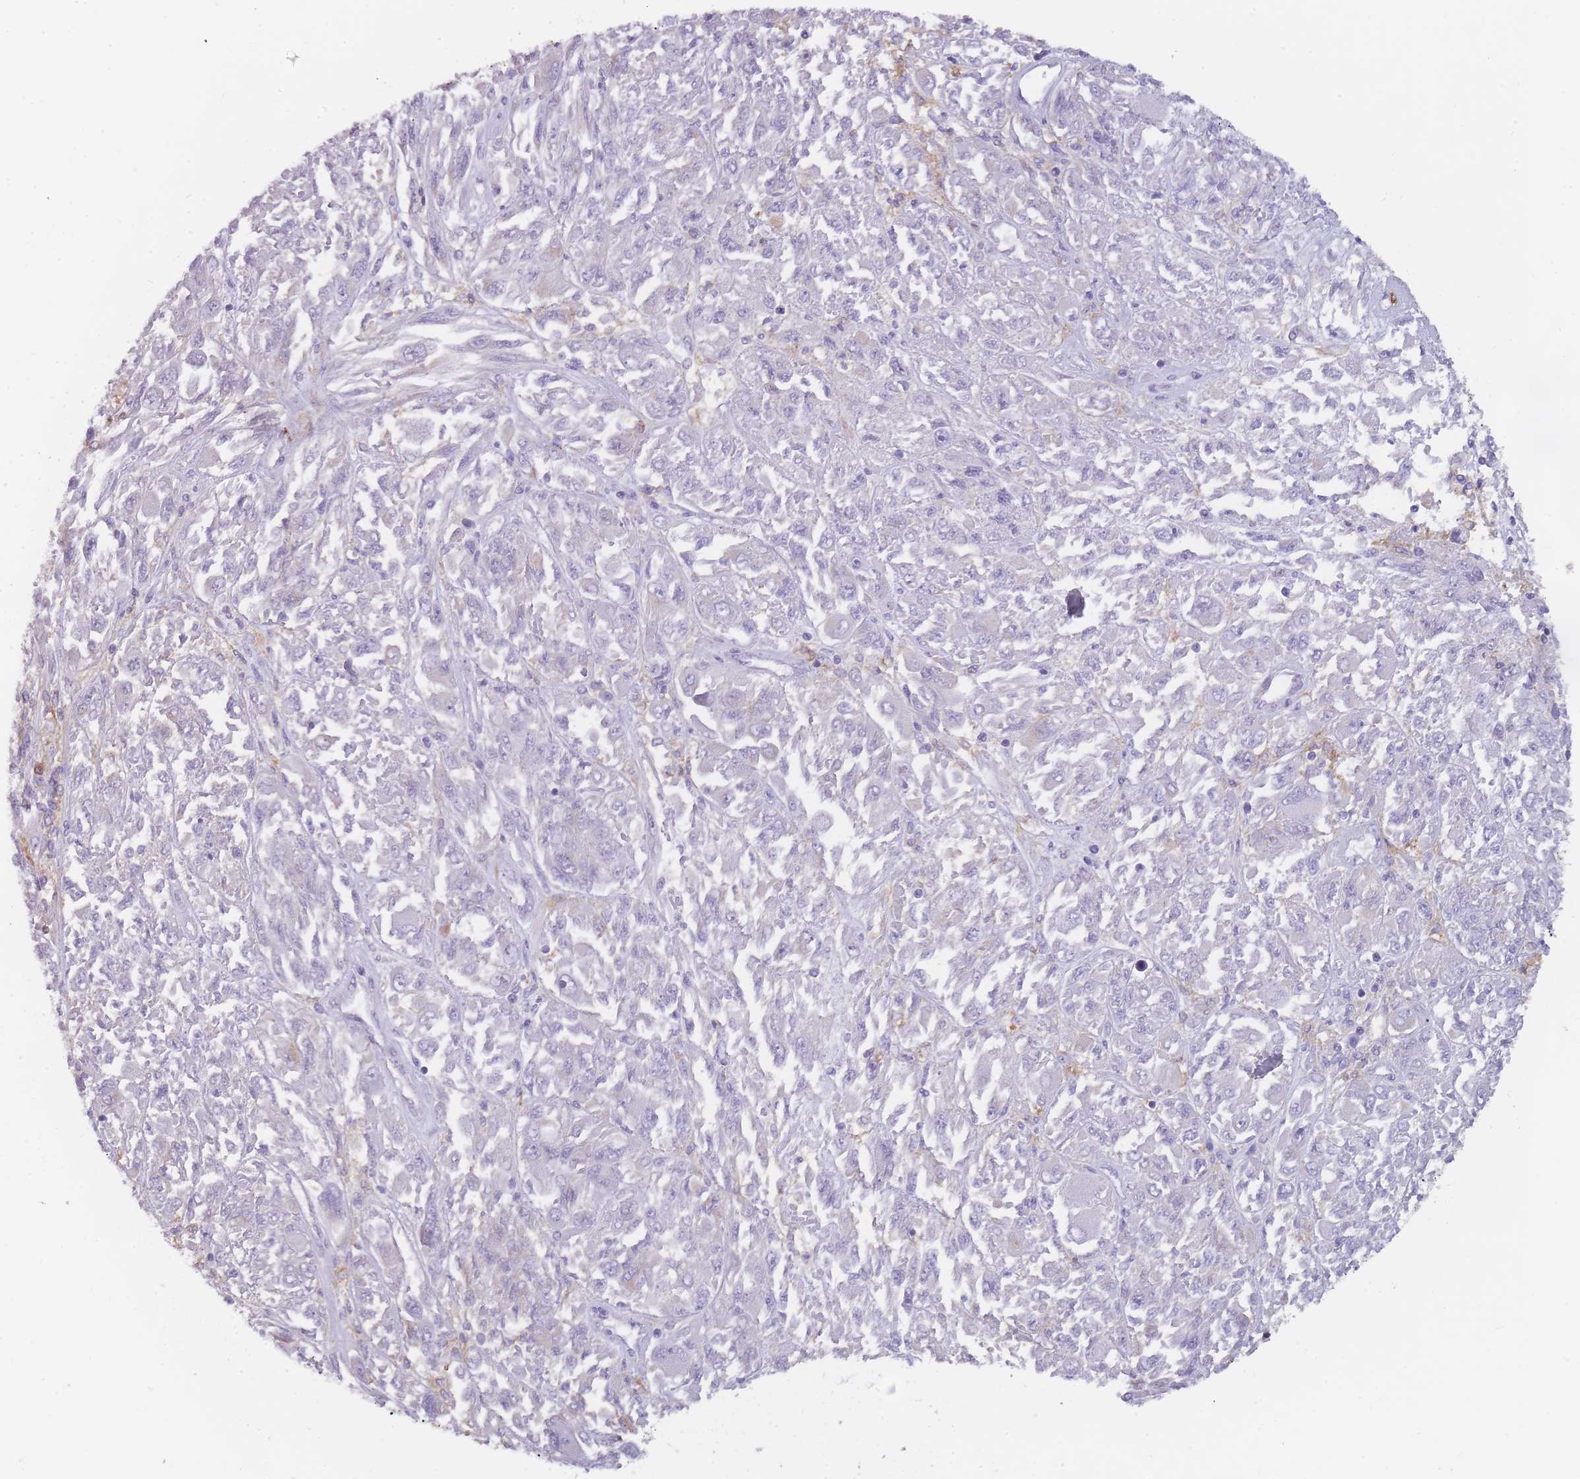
{"staining": {"intensity": "negative", "quantity": "none", "location": "none"}, "tissue": "melanoma", "cell_type": "Tumor cells", "image_type": "cancer", "snomed": [{"axis": "morphology", "description": "Malignant melanoma, NOS"}, {"axis": "topography", "description": "Skin"}], "caption": "Immunohistochemical staining of human malignant melanoma shows no significant staining in tumor cells. Brightfield microscopy of immunohistochemistry (IHC) stained with DAB (brown) and hematoxylin (blue), captured at high magnification.", "gene": "CR1L", "patient": {"sex": "female", "age": 91}}